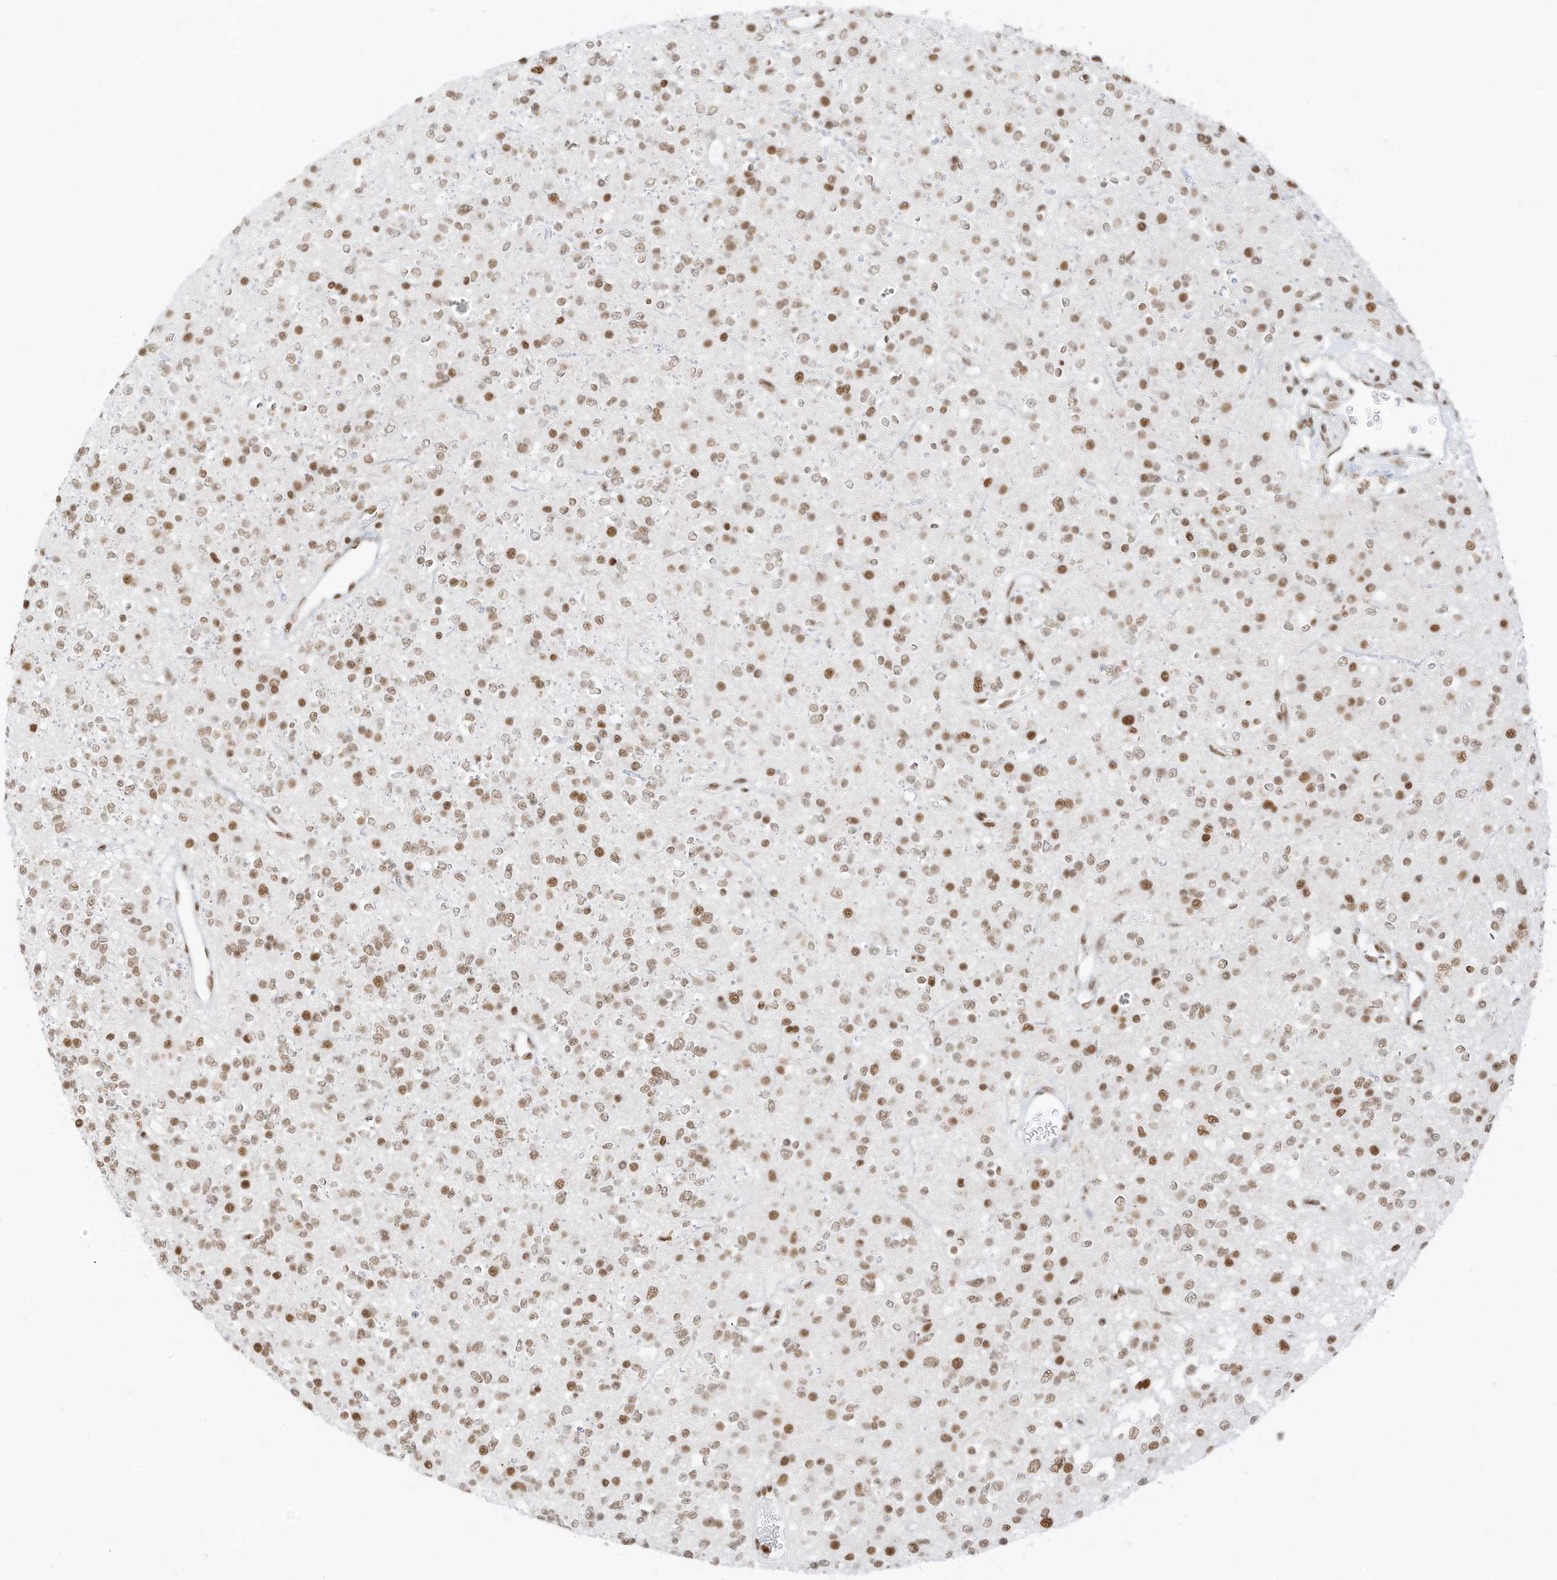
{"staining": {"intensity": "moderate", "quantity": ">75%", "location": "nuclear"}, "tissue": "glioma", "cell_type": "Tumor cells", "image_type": "cancer", "snomed": [{"axis": "morphology", "description": "Glioma, malignant, High grade"}, {"axis": "topography", "description": "Brain"}], "caption": "Protein analysis of glioma tissue displays moderate nuclear positivity in approximately >75% of tumor cells.", "gene": "SMARCA2", "patient": {"sex": "male", "age": 34}}